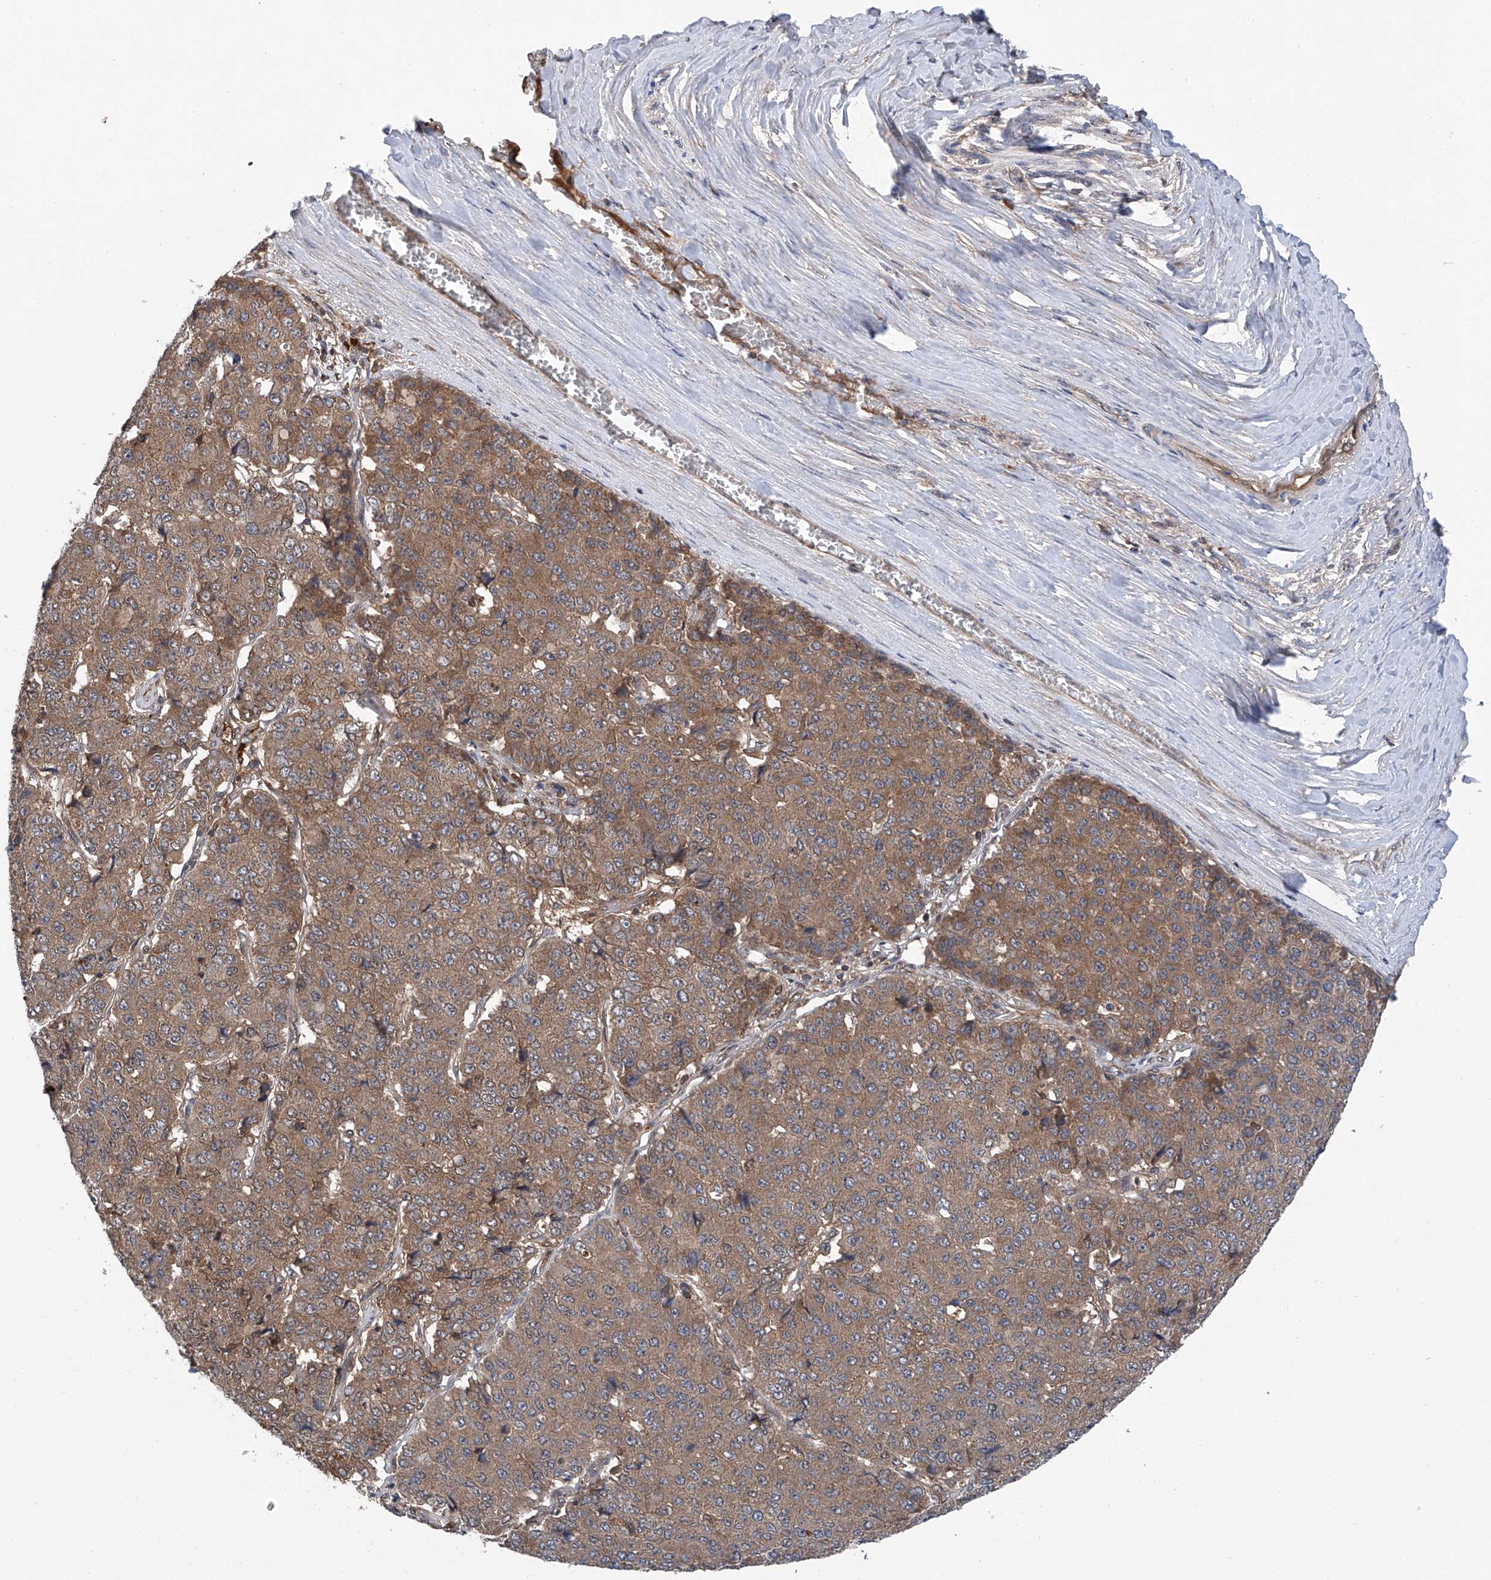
{"staining": {"intensity": "moderate", "quantity": ">75%", "location": "cytoplasmic/membranous"}, "tissue": "pancreatic cancer", "cell_type": "Tumor cells", "image_type": "cancer", "snomed": [{"axis": "morphology", "description": "Adenocarcinoma, NOS"}, {"axis": "topography", "description": "Pancreas"}], "caption": "Pancreatic cancer stained with IHC exhibits moderate cytoplasmic/membranous staining in about >75% of tumor cells. Immunohistochemistry (ihc) stains the protein in brown and the nuclei are stained blue.", "gene": "ASCC3", "patient": {"sex": "male", "age": 50}}